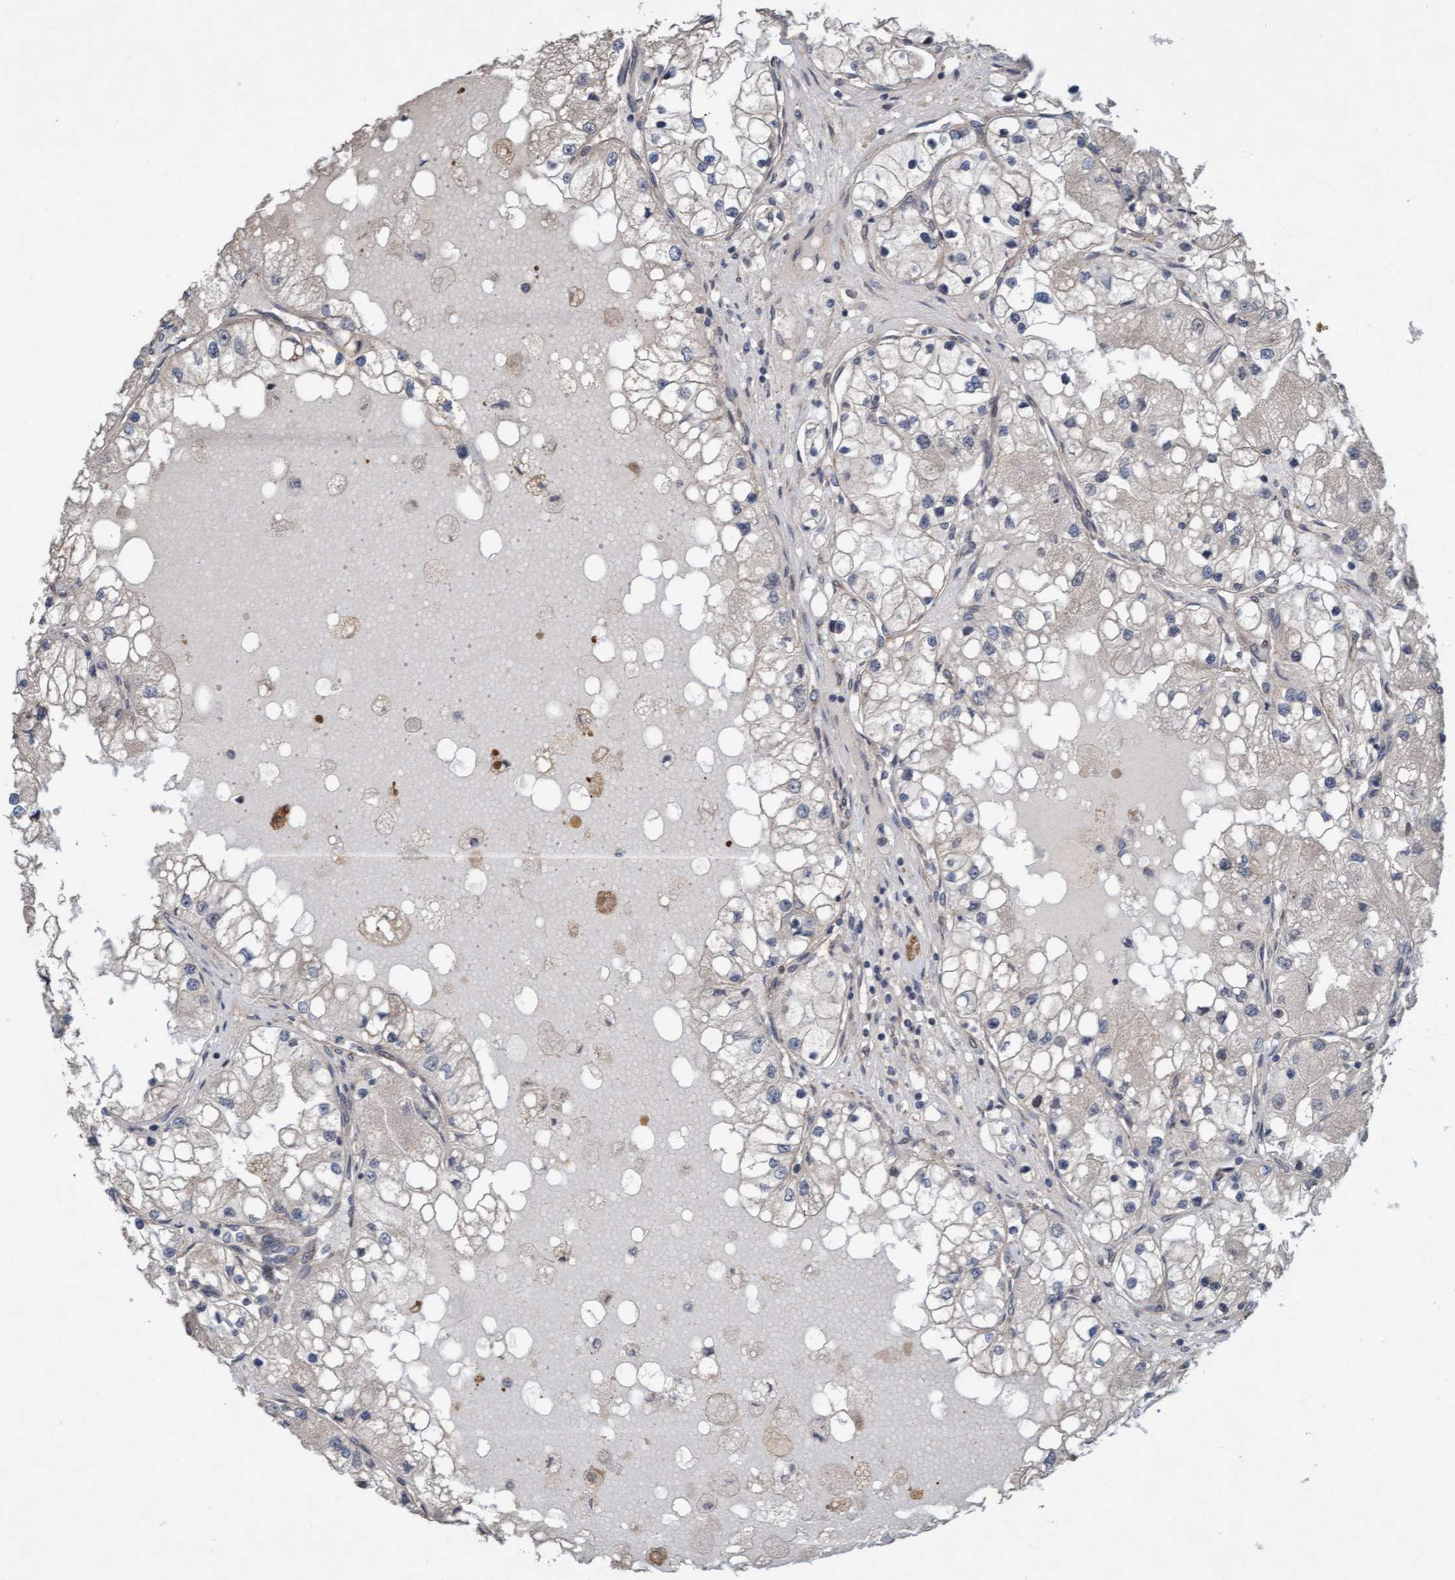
{"staining": {"intensity": "negative", "quantity": "none", "location": "none"}, "tissue": "renal cancer", "cell_type": "Tumor cells", "image_type": "cancer", "snomed": [{"axis": "morphology", "description": "Adenocarcinoma, NOS"}, {"axis": "topography", "description": "Kidney"}], "caption": "This image is of renal adenocarcinoma stained with IHC to label a protein in brown with the nuclei are counter-stained blue. There is no expression in tumor cells. (Immunohistochemistry, brightfield microscopy, high magnification).", "gene": "CDC42EP4", "patient": {"sex": "male", "age": 68}}